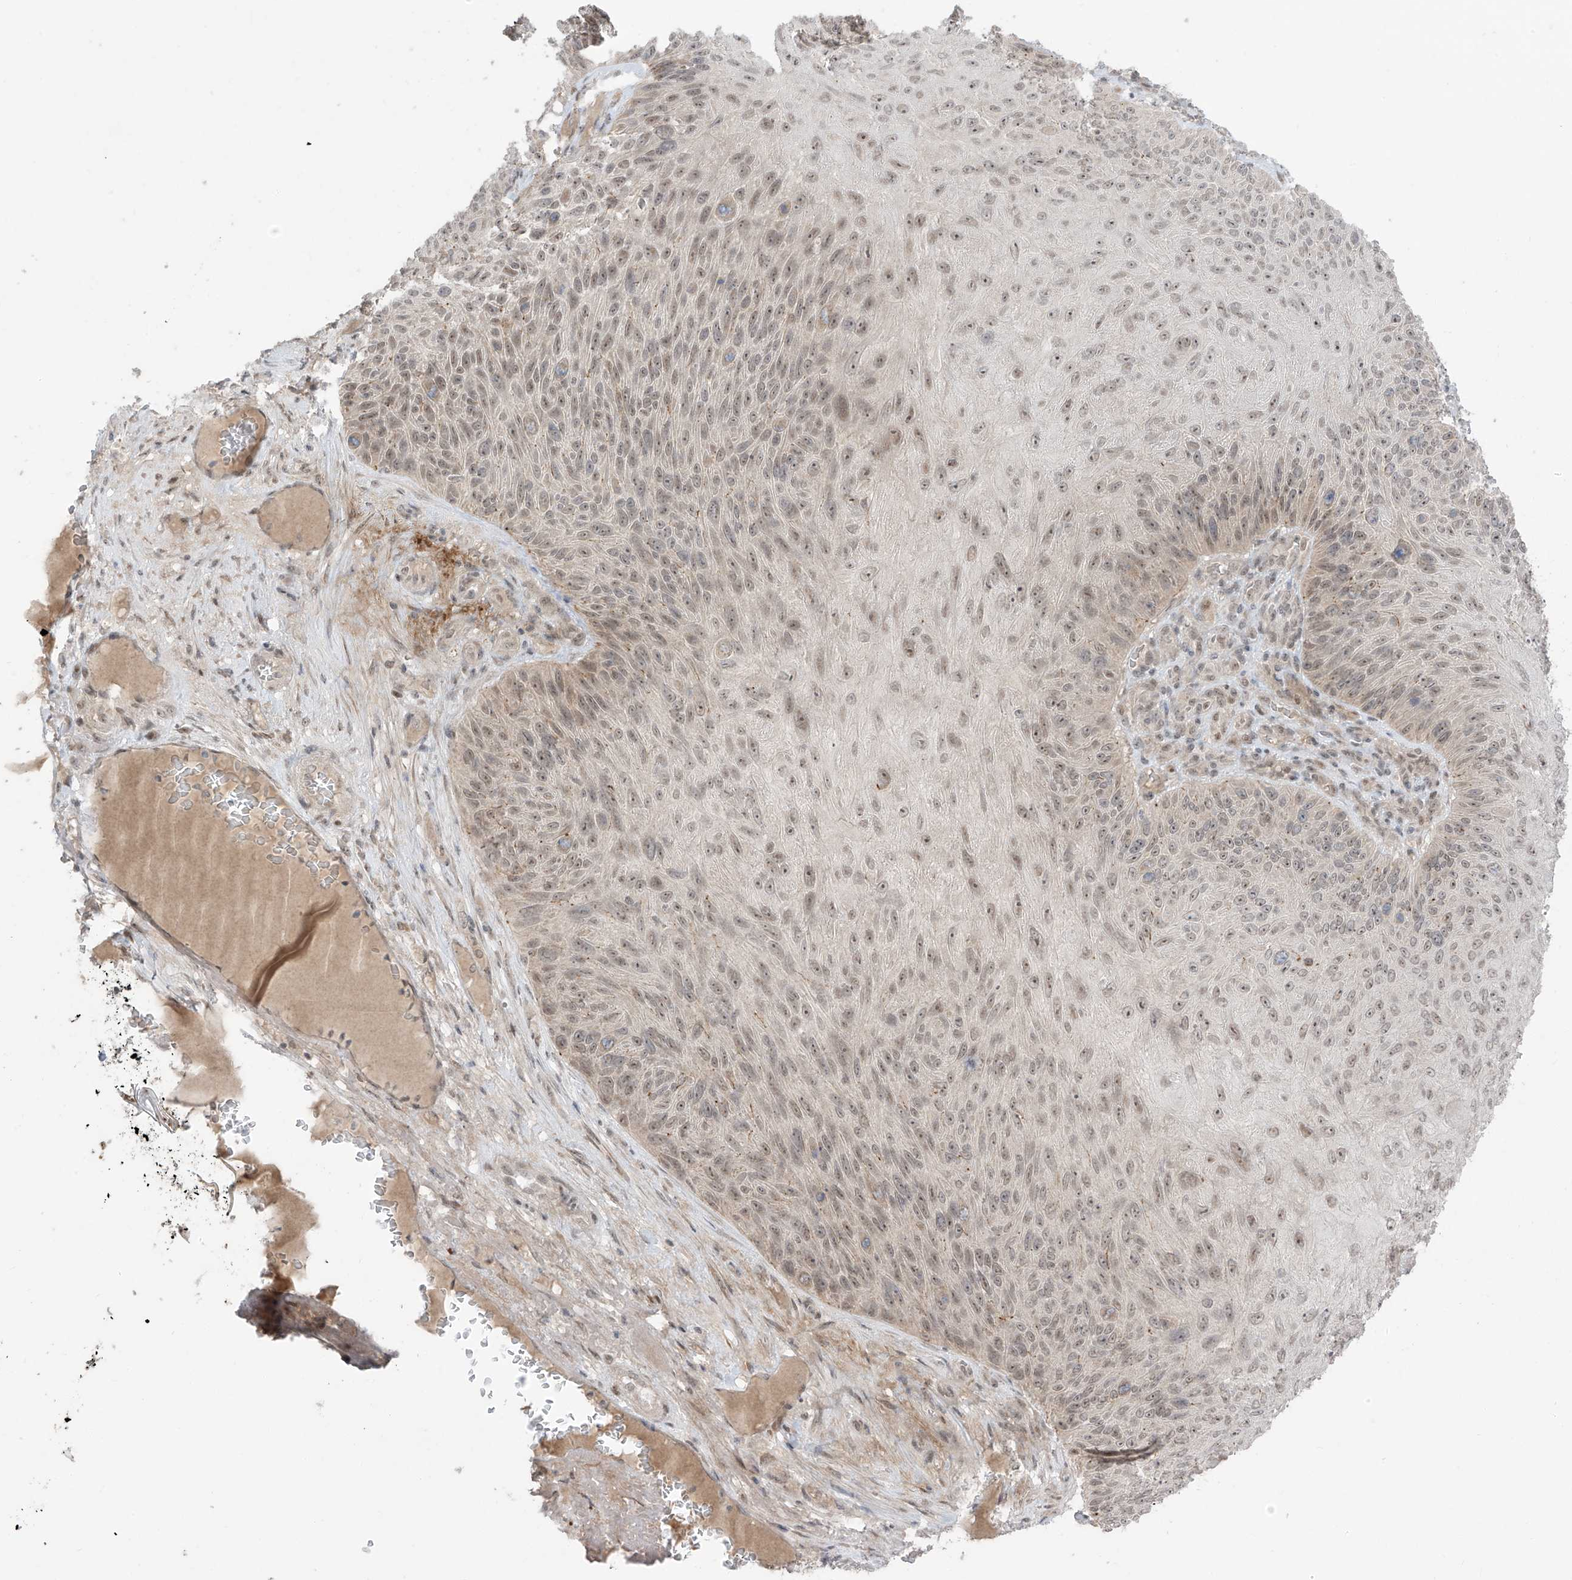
{"staining": {"intensity": "weak", "quantity": ">75%", "location": "nuclear"}, "tissue": "skin cancer", "cell_type": "Tumor cells", "image_type": "cancer", "snomed": [{"axis": "morphology", "description": "Squamous cell carcinoma, NOS"}, {"axis": "topography", "description": "Skin"}], "caption": "Protein expression analysis of human squamous cell carcinoma (skin) reveals weak nuclear expression in about >75% of tumor cells. The staining is performed using DAB brown chromogen to label protein expression. The nuclei are counter-stained blue using hematoxylin.", "gene": "OGT", "patient": {"sex": "female", "age": 88}}